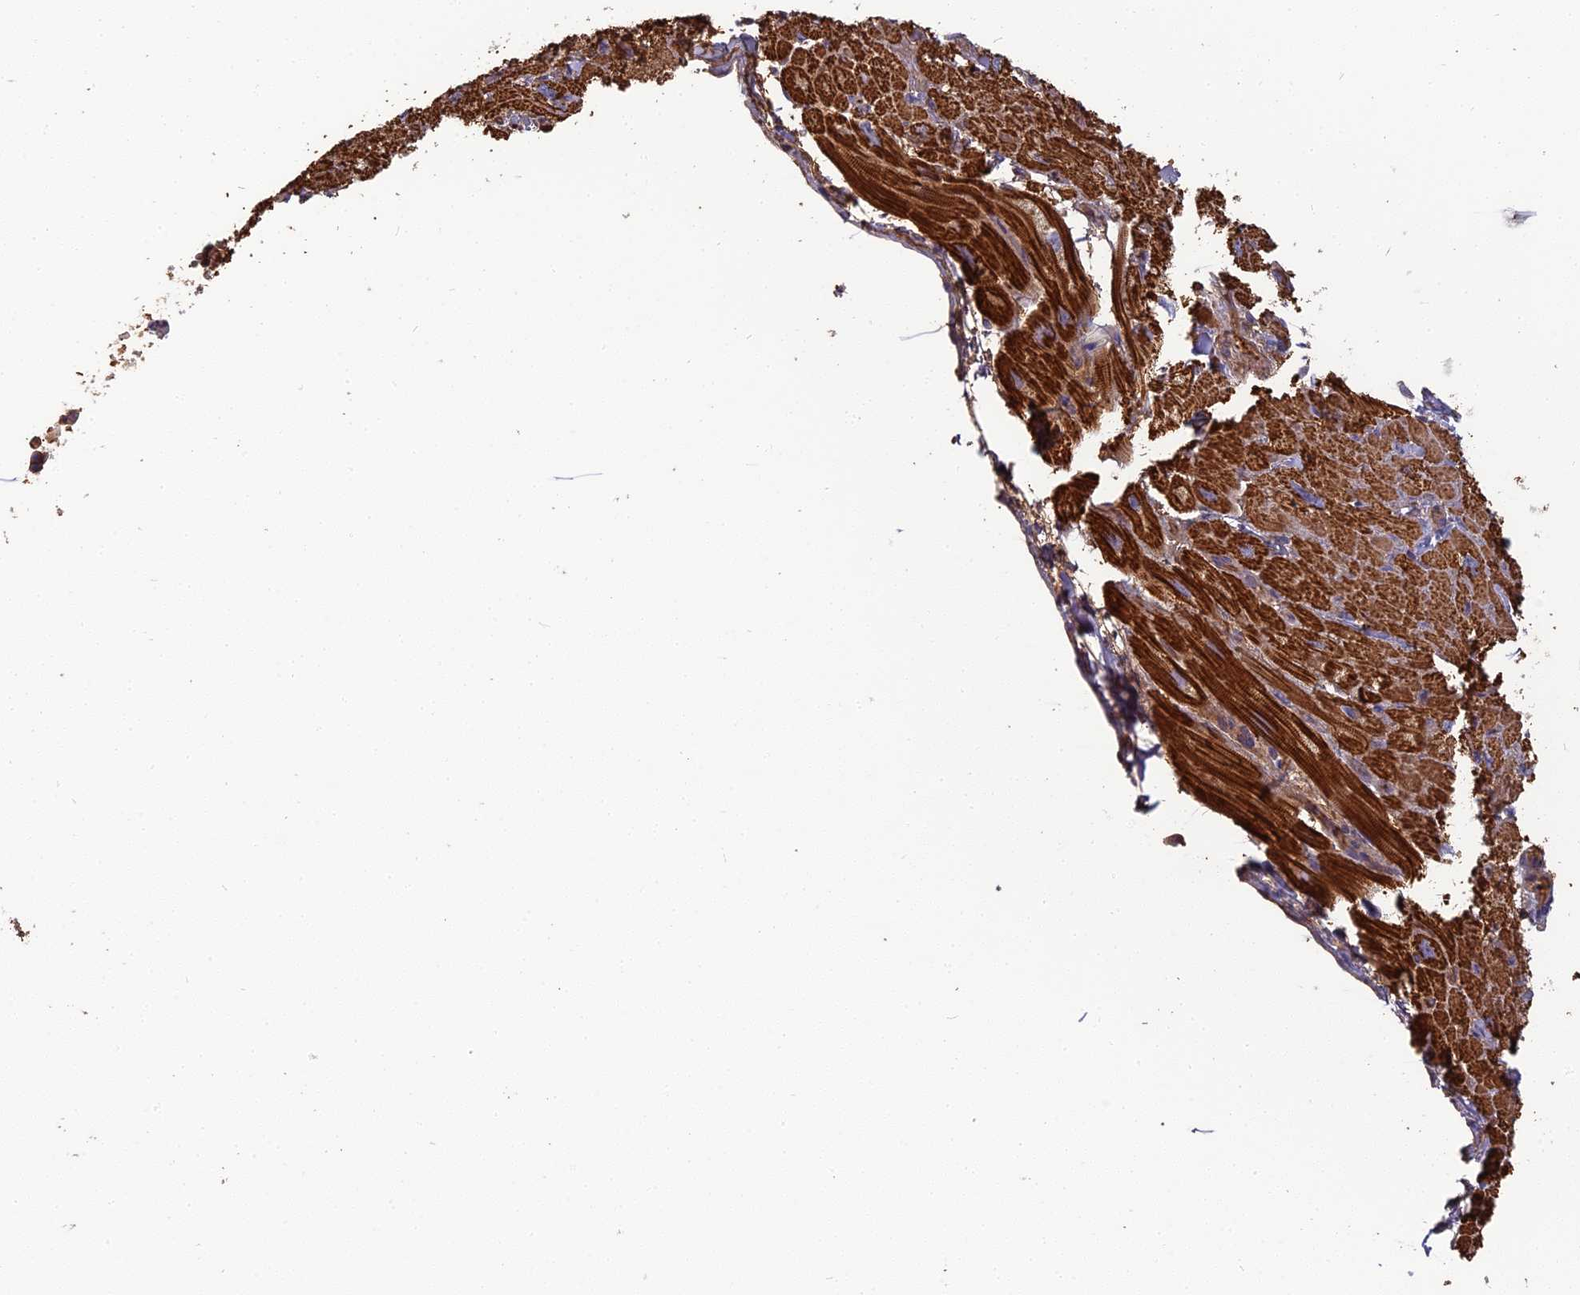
{"staining": {"intensity": "strong", "quantity": ">75%", "location": "cytoplasmic/membranous"}, "tissue": "heart muscle", "cell_type": "Cardiomyocytes", "image_type": "normal", "snomed": [{"axis": "morphology", "description": "Normal tissue, NOS"}, {"axis": "topography", "description": "Heart"}], "caption": "This image reveals benign heart muscle stained with immunohistochemistry (IHC) to label a protein in brown. The cytoplasmic/membranous of cardiomyocytes show strong positivity for the protein. Nuclei are counter-stained blue.", "gene": "ERMAP", "patient": {"sex": "male", "age": 65}}